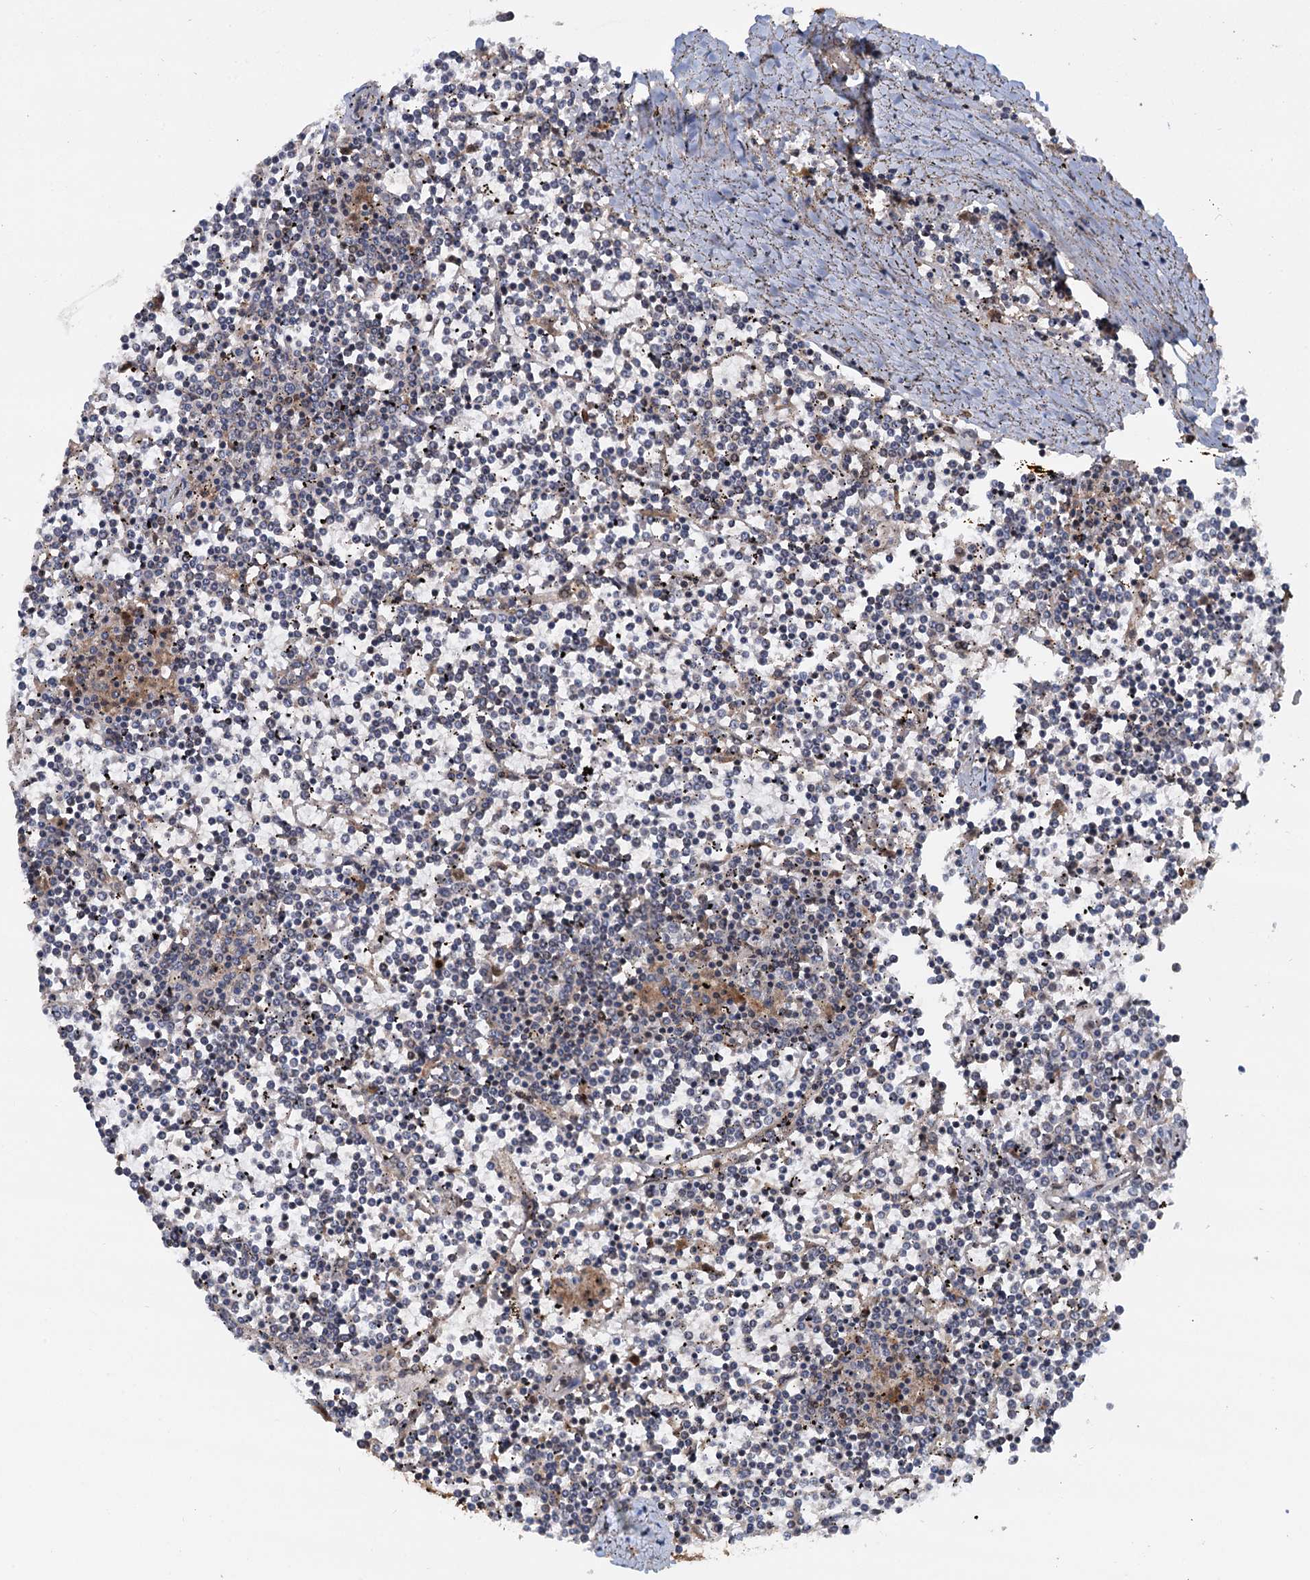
{"staining": {"intensity": "negative", "quantity": "none", "location": "none"}, "tissue": "lymphoma", "cell_type": "Tumor cells", "image_type": "cancer", "snomed": [{"axis": "morphology", "description": "Malignant lymphoma, non-Hodgkin's type, Low grade"}, {"axis": "topography", "description": "Spleen"}], "caption": "High magnification brightfield microscopy of low-grade malignant lymphoma, non-Hodgkin's type stained with DAB (3,3'-diaminobenzidine) (brown) and counterstained with hematoxylin (blue): tumor cells show no significant staining.", "gene": "TOLLIP", "patient": {"sex": "female", "age": 19}}